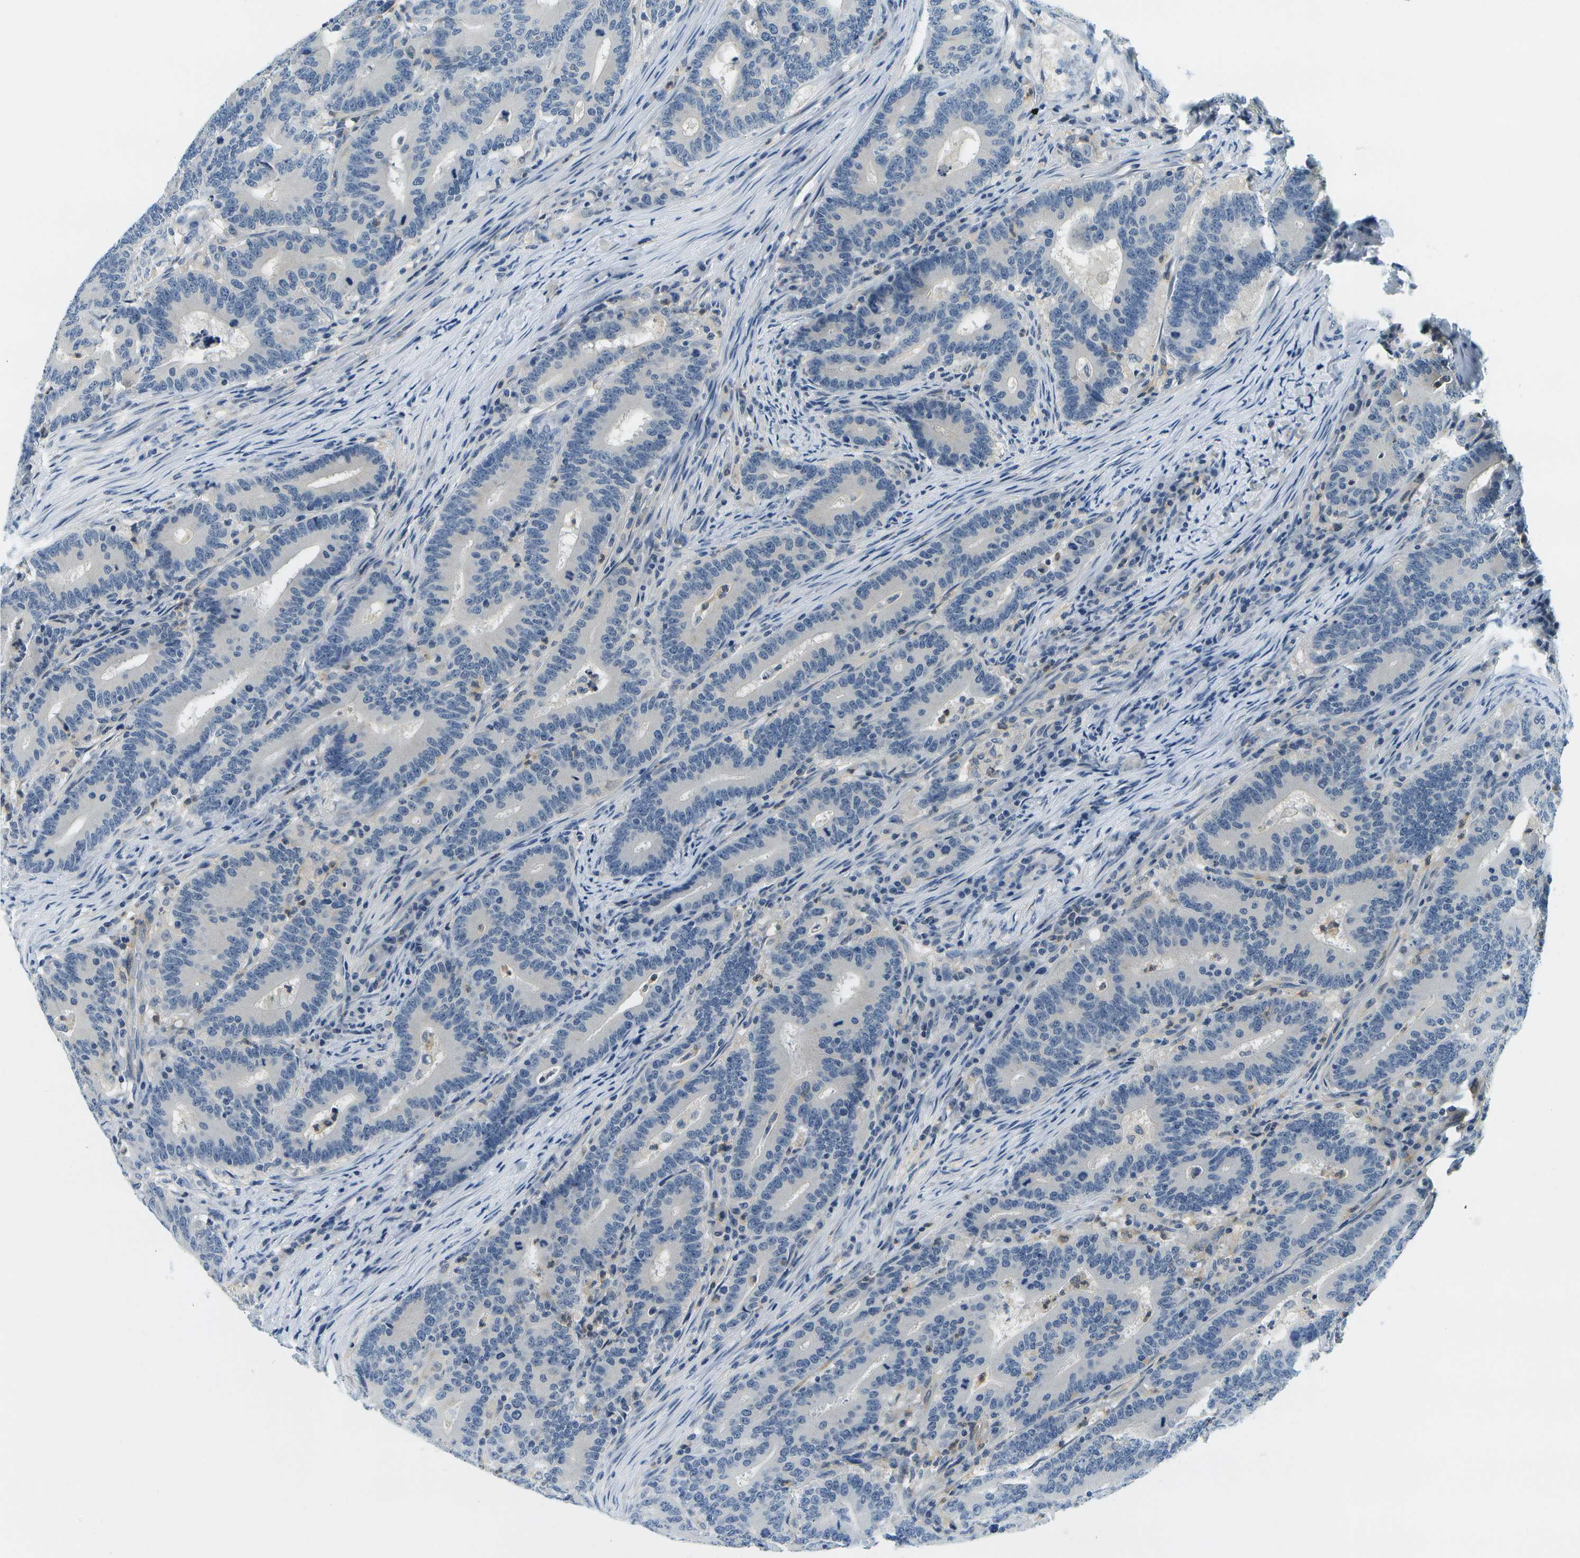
{"staining": {"intensity": "negative", "quantity": "none", "location": "none"}, "tissue": "colorectal cancer", "cell_type": "Tumor cells", "image_type": "cancer", "snomed": [{"axis": "morphology", "description": "Adenocarcinoma, NOS"}, {"axis": "topography", "description": "Colon"}], "caption": "This is an immunohistochemistry histopathology image of human adenocarcinoma (colorectal). There is no expression in tumor cells.", "gene": "RASGRP2", "patient": {"sex": "female", "age": 66}}